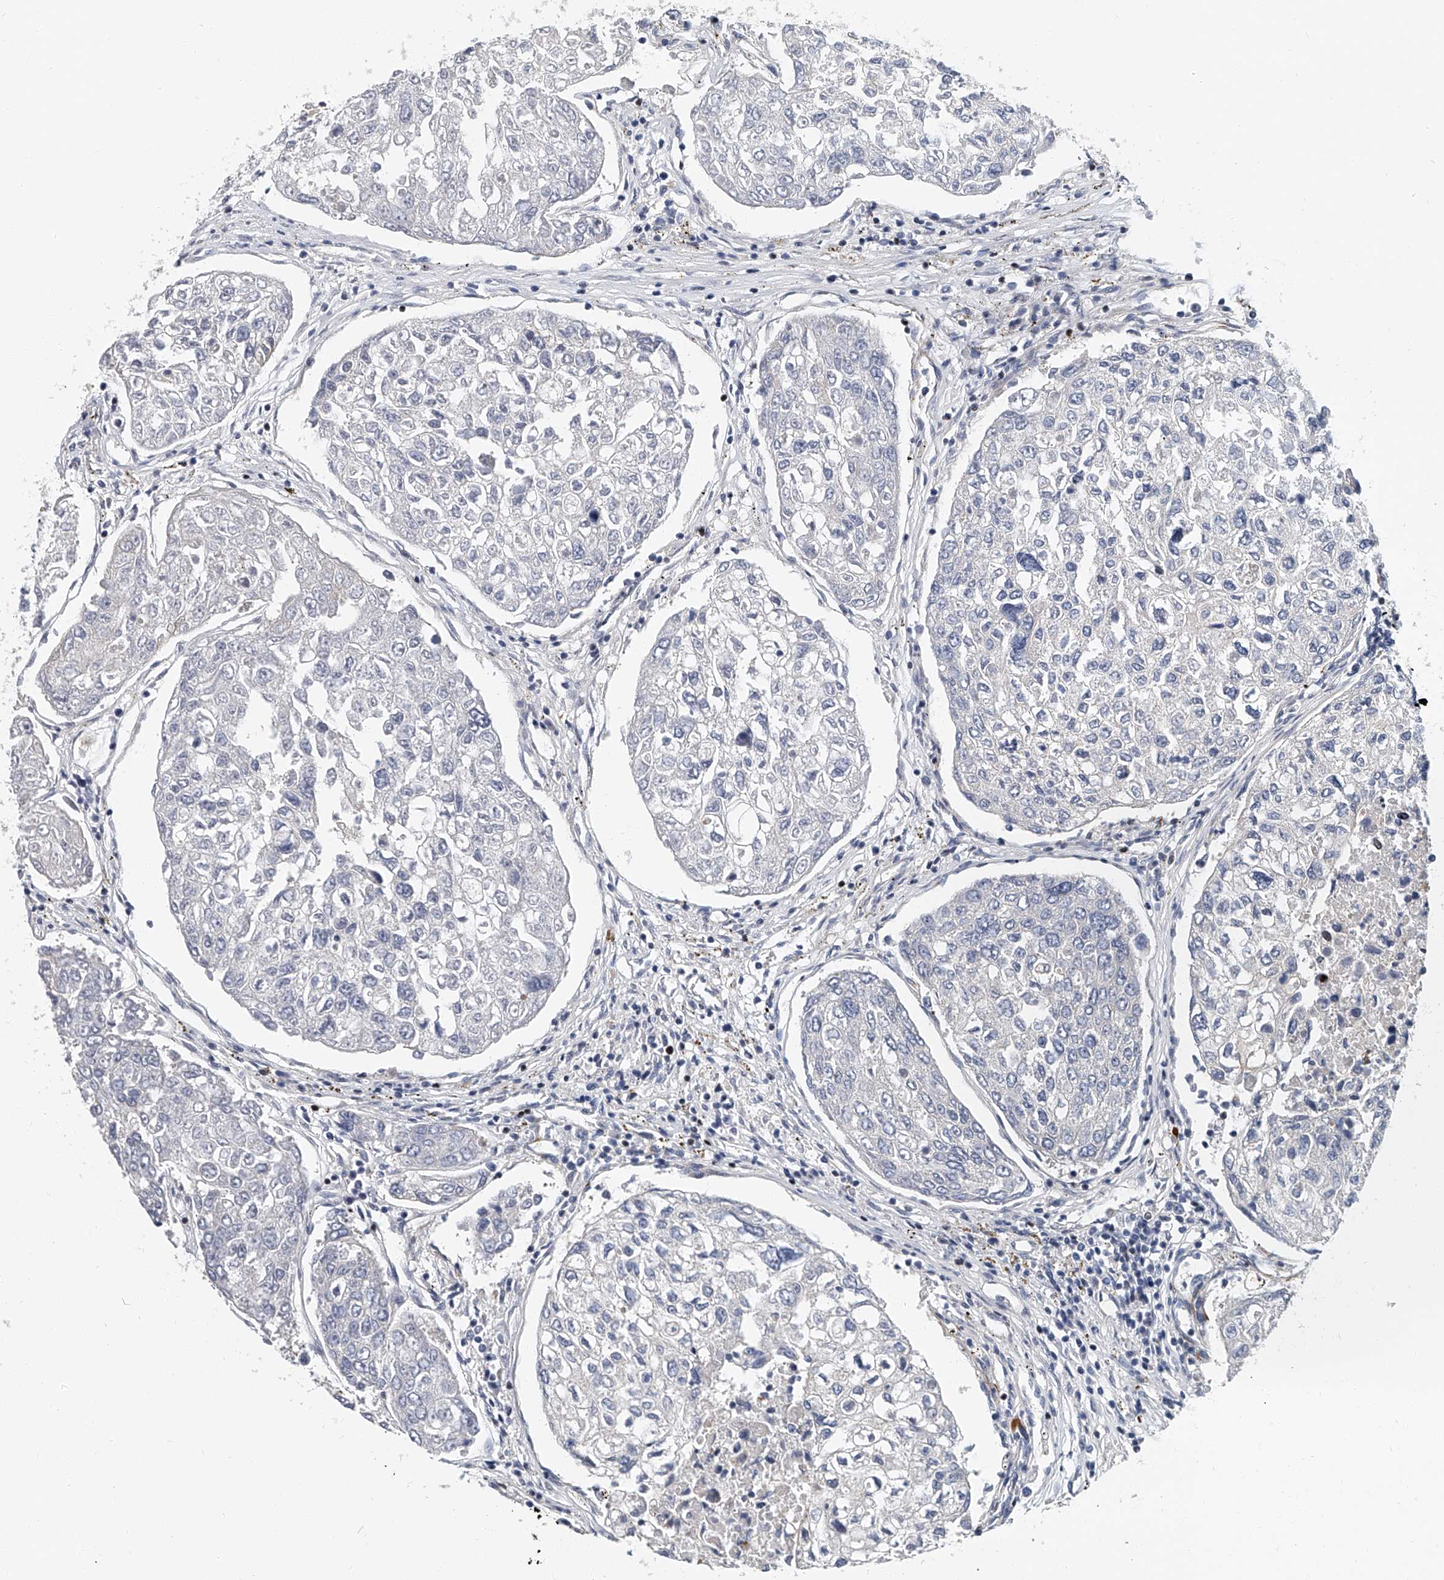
{"staining": {"intensity": "negative", "quantity": "none", "location": "none"}, "tissue": "urothelial cancer", "cell_type": "Tumor cells", "image_type": "cancer", "snomed": [{"axis": "morphology", "description": "Urothelial carcinoma, High grade"}, {"axis": "topography", "description": "Lymph node"}, {"axis": "topography", "description": "Urinary bladder"}], "caption": "A histopathology image of urothelial cancer stained for a protein demonstrates no brown staining in tumor cells.", "gene": "KIRREL1", "patient": {"sex": "male", "age": 51}}